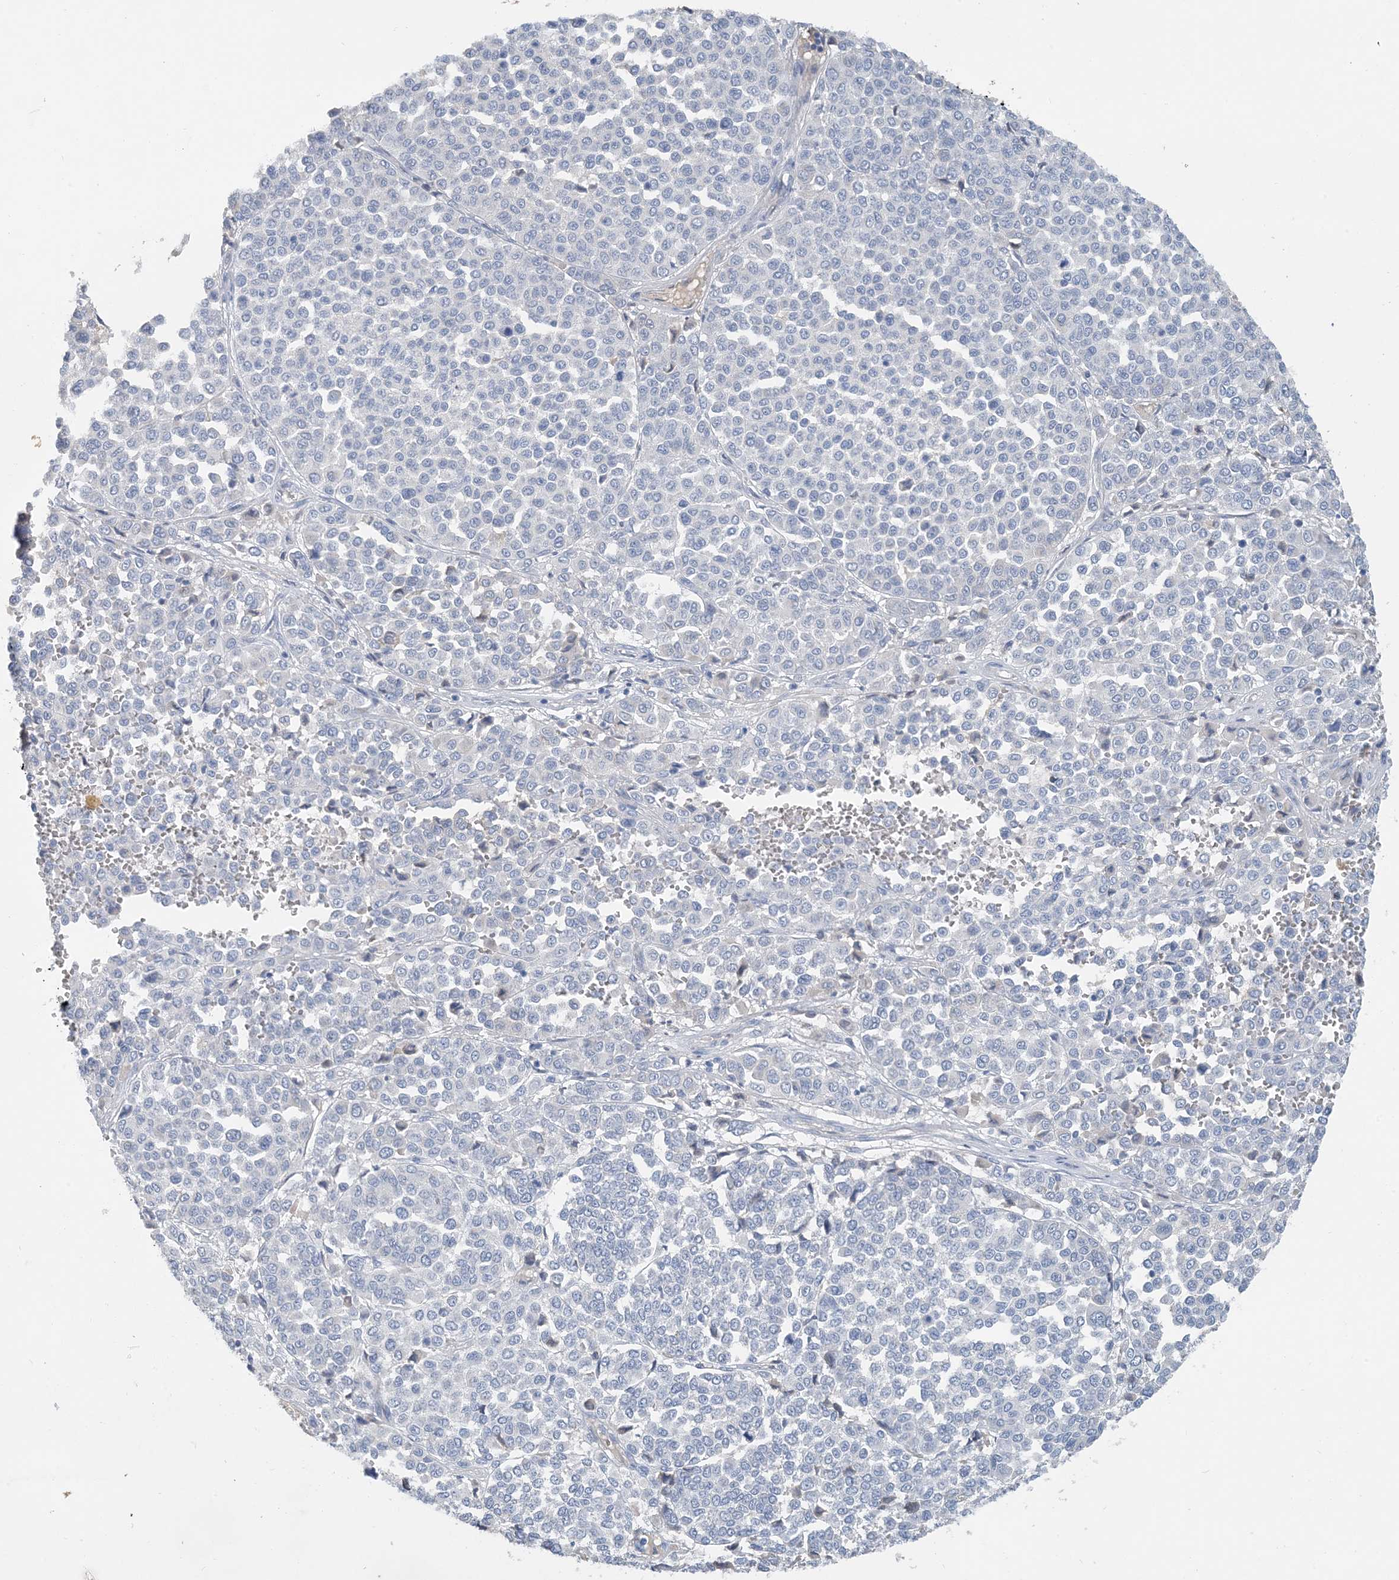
{"staining": {"intensity": "negative", "quantity": "none", "location": "none"}, "tissue": "melanoma", "cell_type": "Tumor cells", "image_type": "cancer", "snomed": [{"axis": "morphology", "description": "Malignant melanoma, Metastatic site"}, {"axis": "topography", "description": "Pancreas"}], "caption": "Immunohistochemical staining of malignant melanoma (metastatic site) demonstrates no significant staining in tumor cells. The staining was performed using DAB (3,3'-diaminobenzidine) to visualize the protein expression in brown, while the nuclei were stained in blue with hematoxylin (Magnification: 20x).", "gene": "CTRL", "patient": {"sex": "female", "age": 30}}